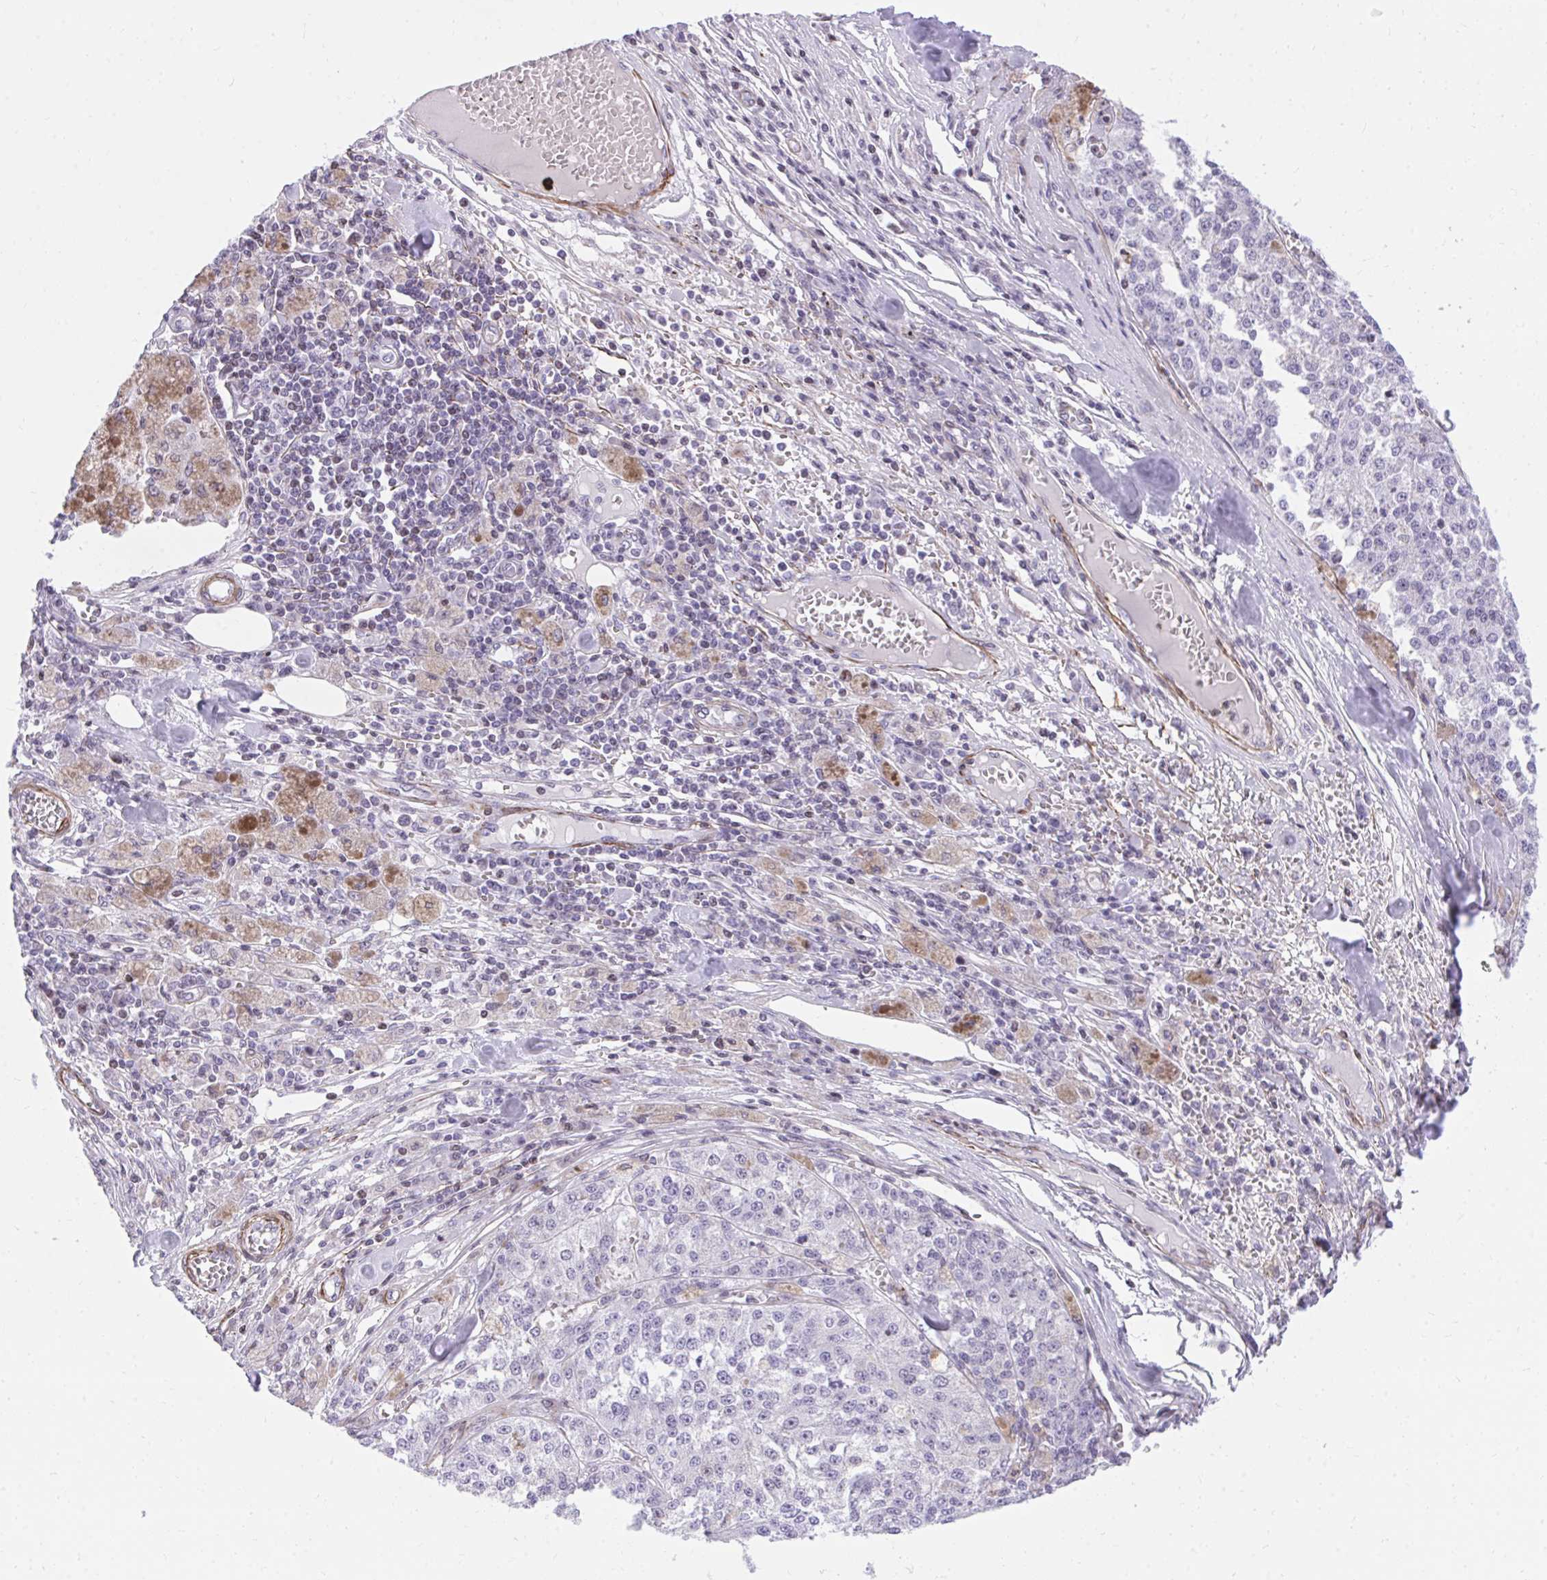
{"staining": {"intensity": "negative", "quantity": "none", "location": "none"}, "tissue": "melanoma", "cell_type": "Tumor cells", "image_type": "cancer", "snomed": [{"axis": "morphology", "description": "Malignant melanoma, Metastatic site"}, {"axis": "topography", "description": "Lymph node"}], "caption": "The photomicrograph exhibits no staining of tumor cells in malignant melanoma (metastatic site). (Brightfield microscopy of DAB (3,3'-diaminobenzidine) IHC at high magnification).", "gene": "KCNN4", "patient": {"sex": "female", "age": 64}}